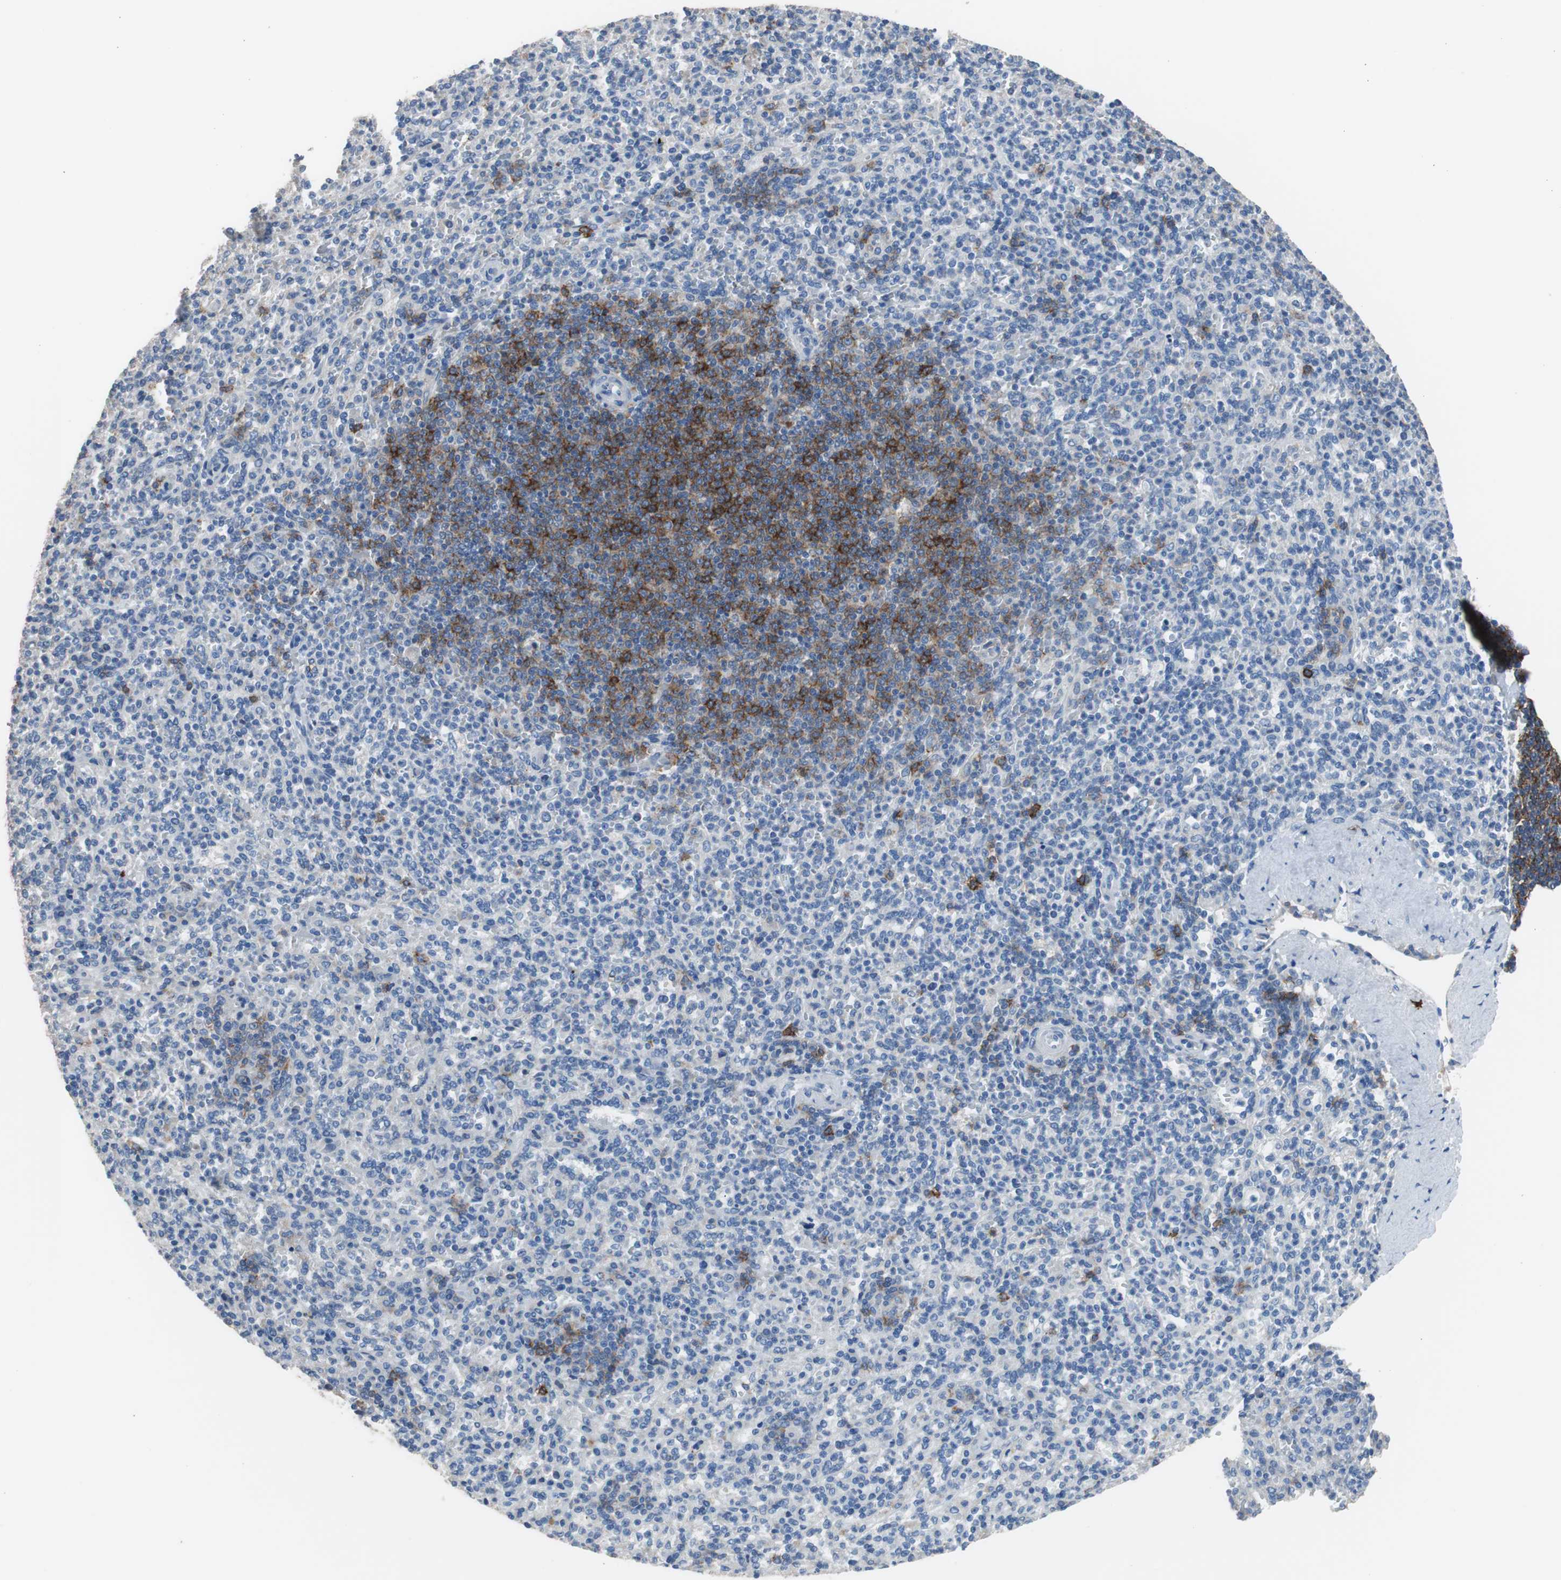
{"staining": {"intensity": "negative", "quantity": "none", "location": "none"}, "tissue": "spleen", "cell_type": "Cells in red pulp", "image_type": "normal", "snomed": [{"axis": "morphology", "description": "Normal tissue, NOS"}, {"axis": "topography", "description": "Spleen"}], "caption": "Immunohistochemistry histopathology image of benign human spleen stained for a protein (brown), which demonstrates no staining in cells in red pulp.", "gene": "FCGR2B", "patient": {"sex": "male", "age": 36}}